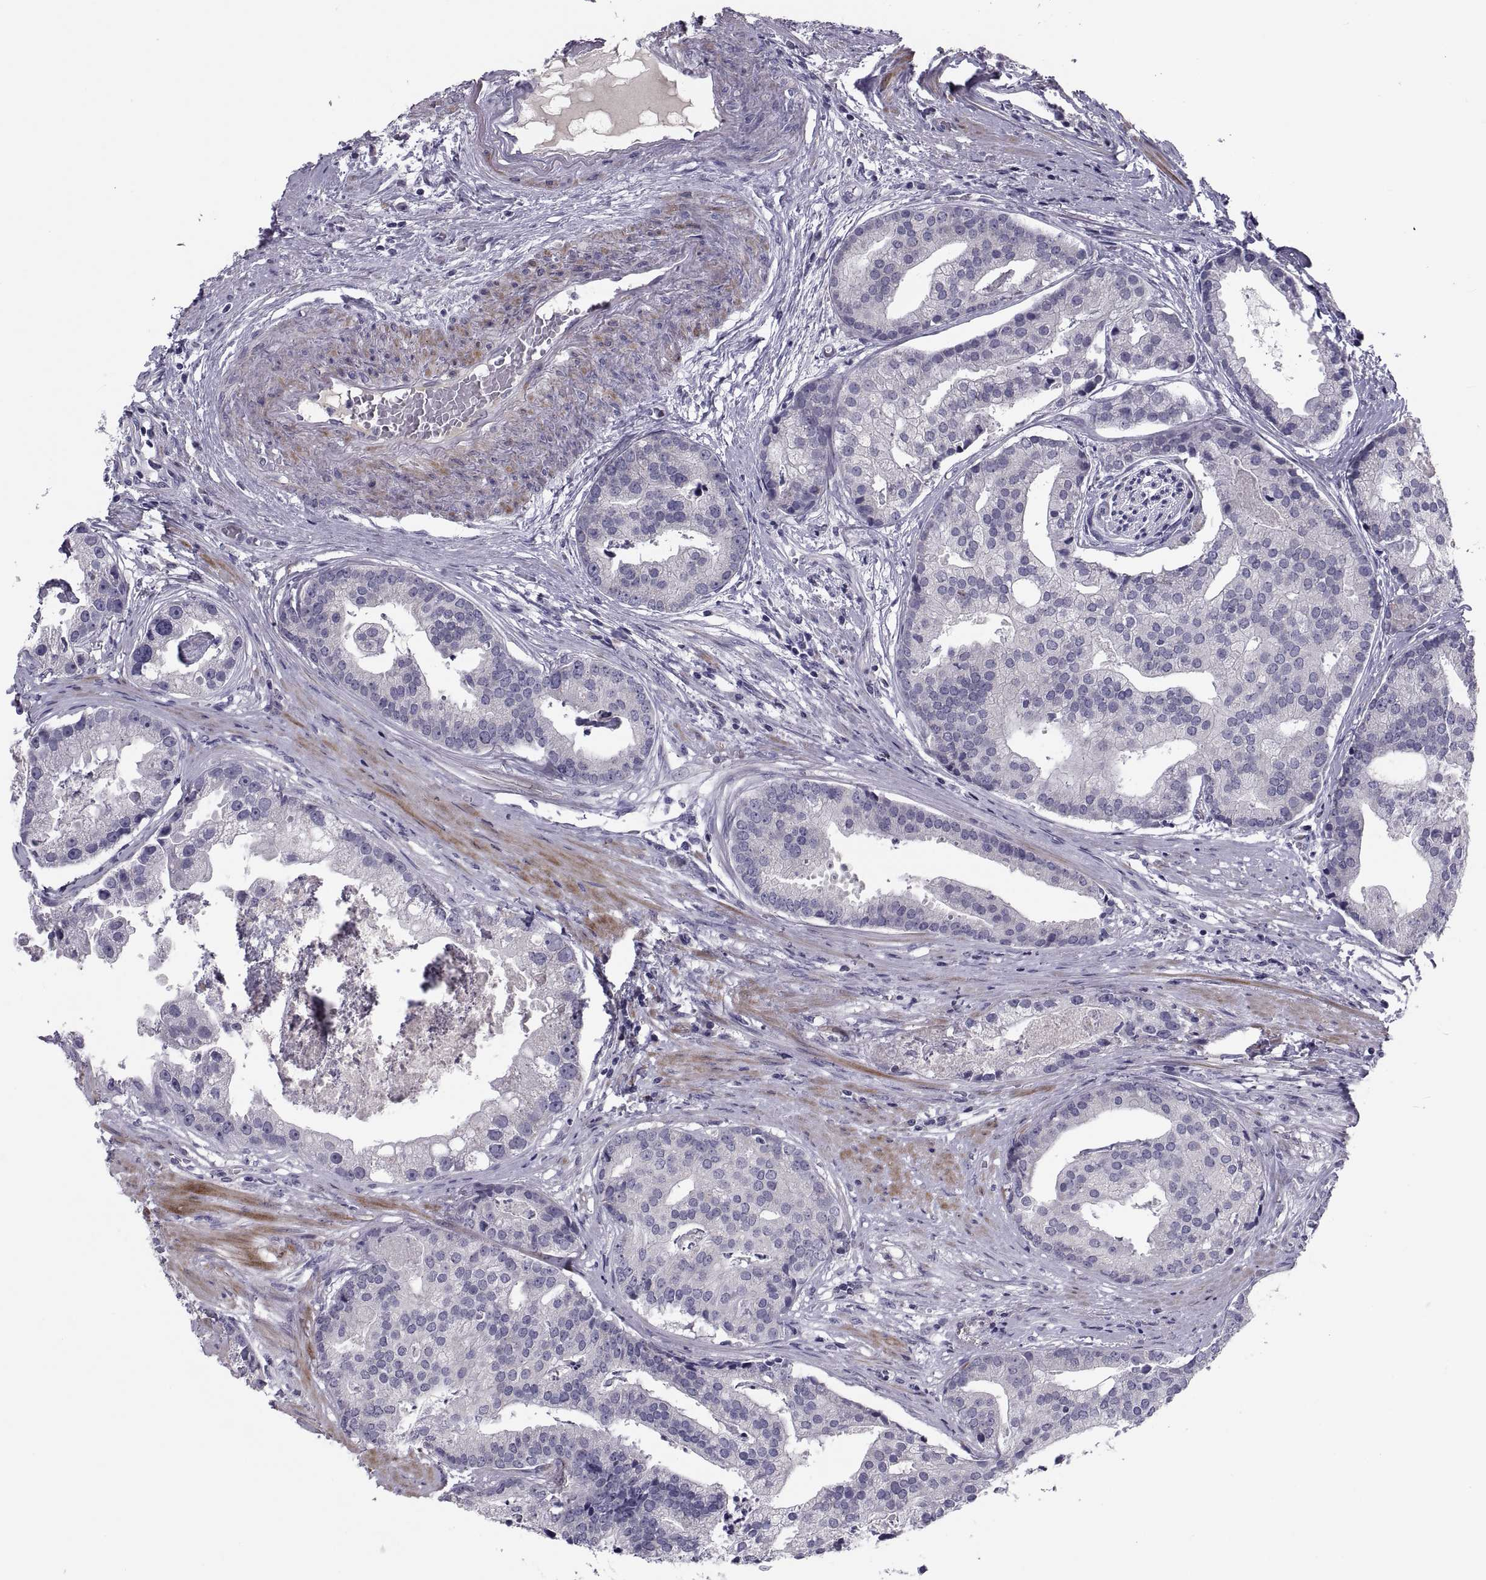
{"staining": {"intensity": "negative", "quantity": "none", "location": "none"}, "tissue": "prostate cancer", "cell_type": "Tumor cells", "image_type": "cancer", "snomed": [{"axis": "morphology", "description": "Adenocarcinoma, NOS"}, {"axis": "topography", "description": "Prostate and seminal vesicle, NOS"}, {"axis": "topography", "description": "Prostate"}], "caption": "Immunohistochemical staining of adenocarcinoma (prostate) displays no significant positivity in tumor cells.", "gene": "PDZRN4", "patient": {"sex": "male", "age": 44}}